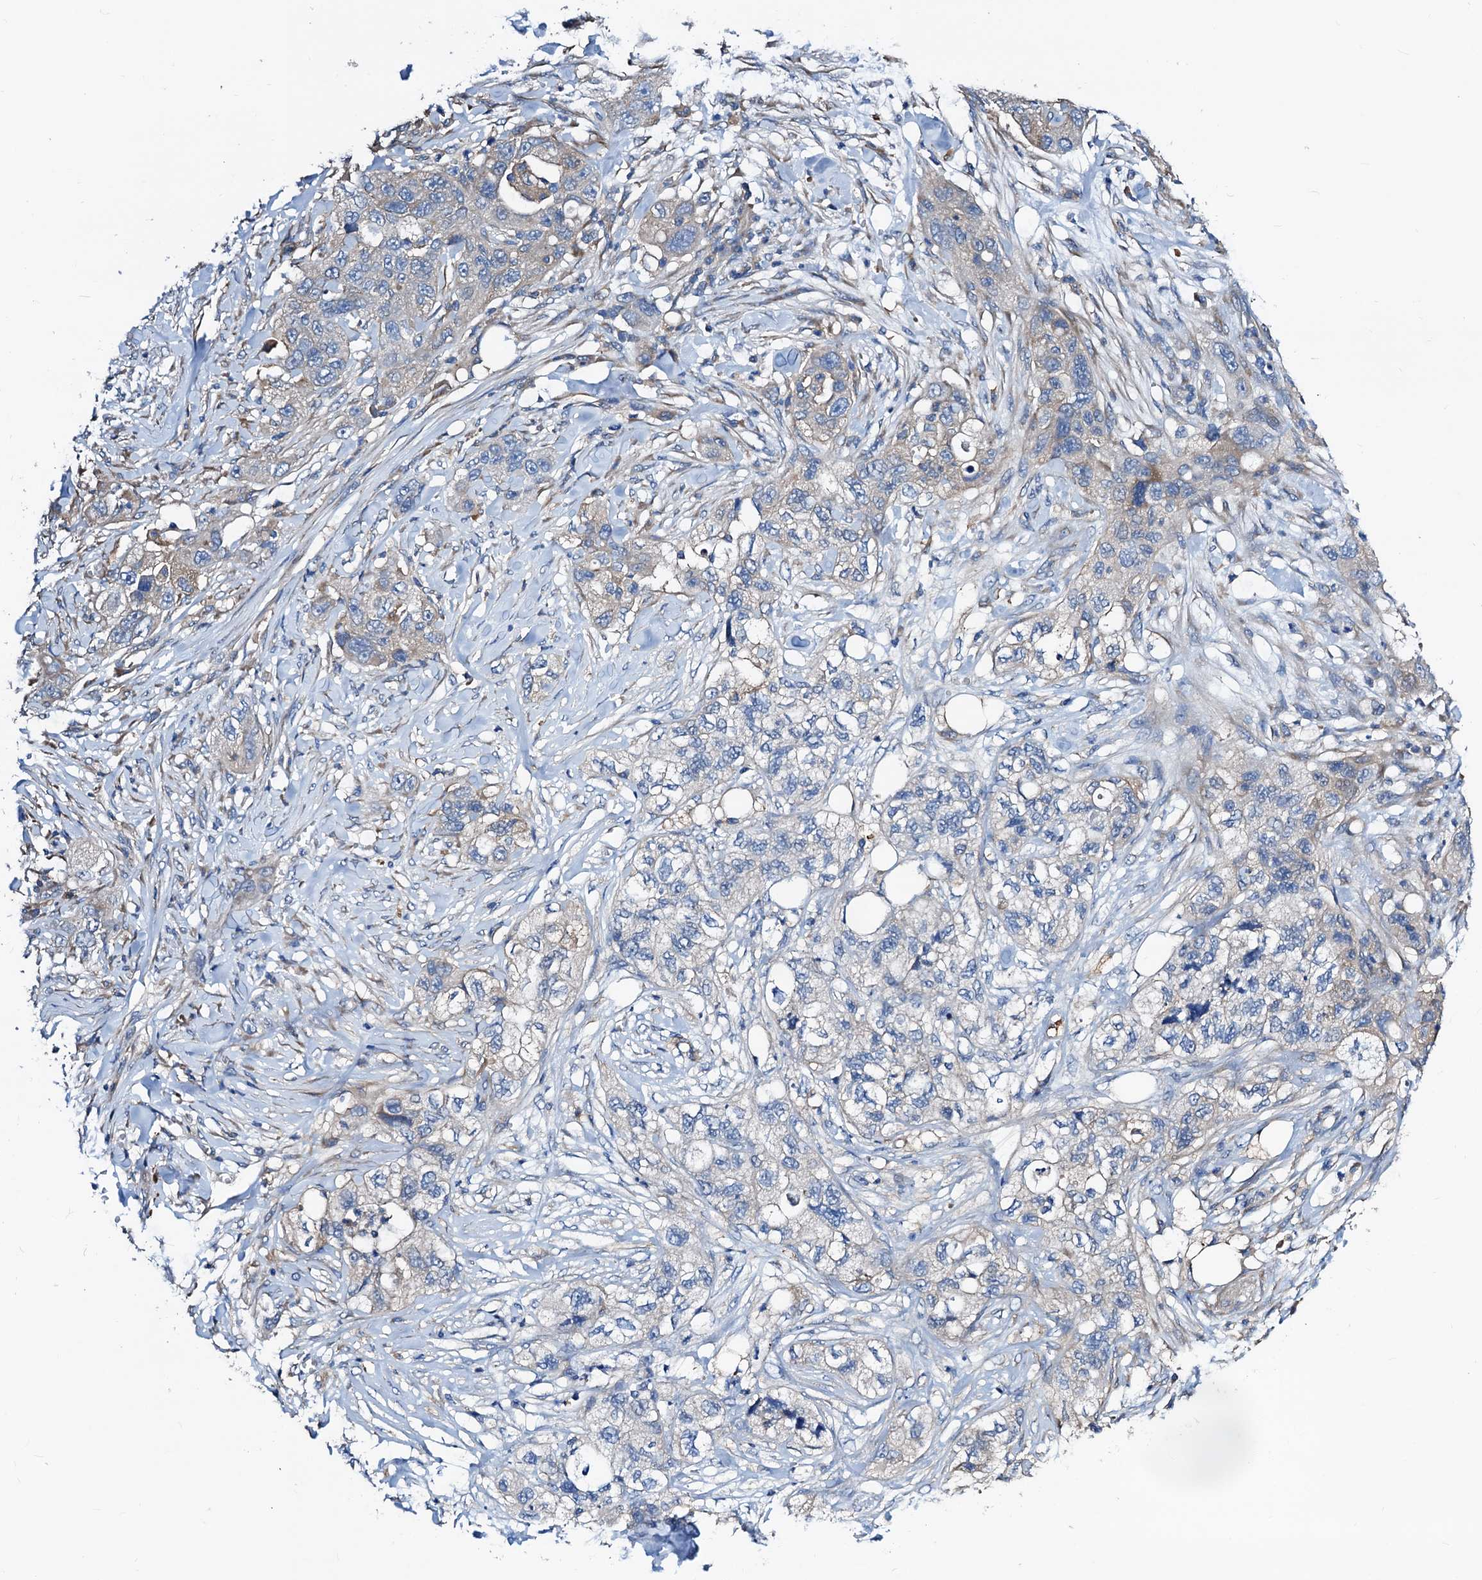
{"staining": {"intensity": "weak", "quantity": "<25%", "location": "cytoplasmic/membranous"}, "tissue": "pancreatic cancer", "cell_type": "Tumor cells", "image_type": "cancer", "snomed": [{"axis": "morphology", "description": "Adenocarcinoma, NOS"}, {"axis": "topography", "description": "Pancreas"}], "caption": "Immunohistochemistry (IHC) of human pancreatic cancer (adenocarcinoma) reveals no positivity in tumor cells.", "gene": "GCOM1", "patient": {"sex": "female", "age": 78}}